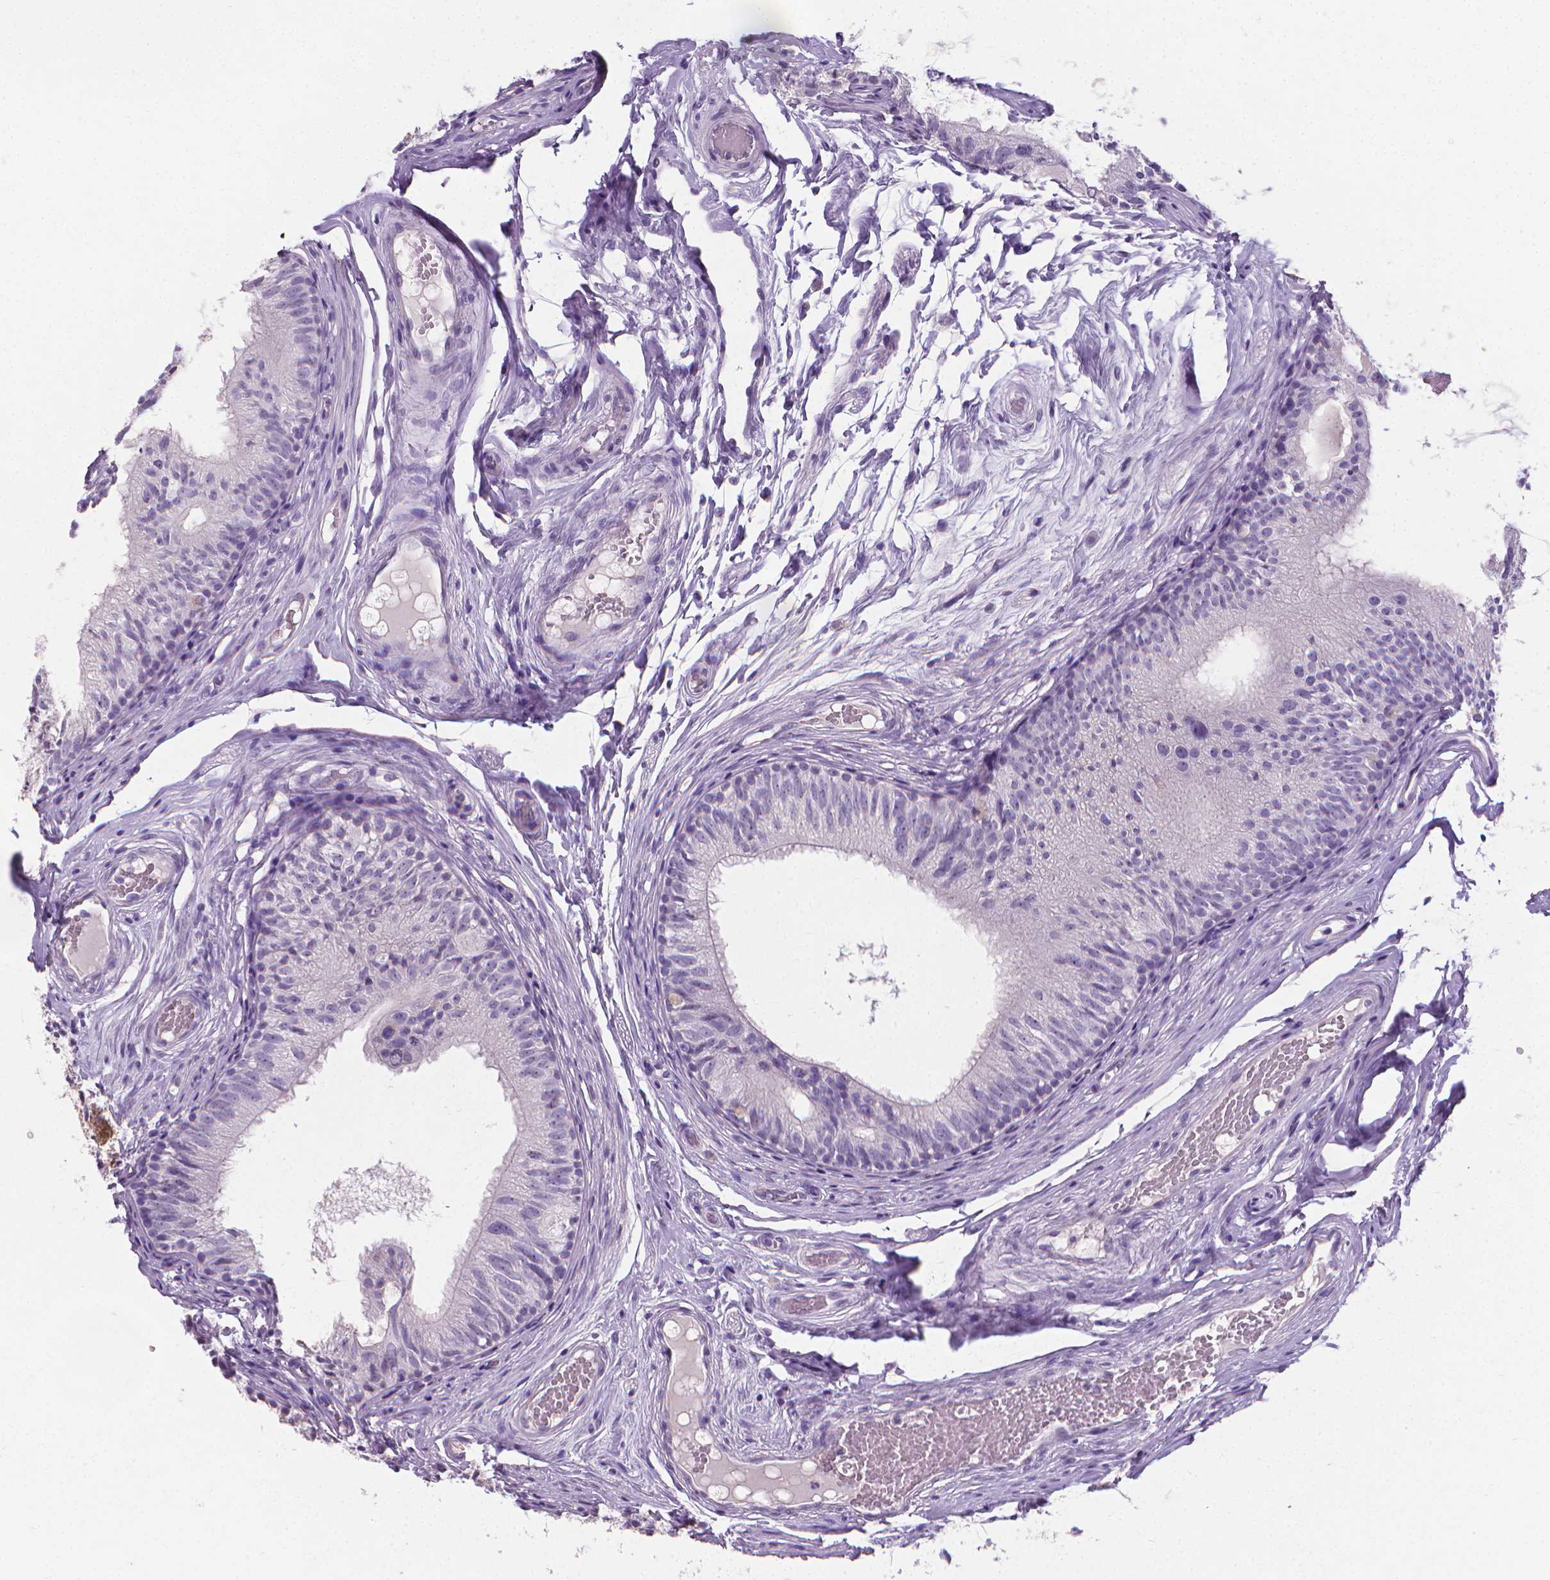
{"staining": {"intensity": "negative", "quantity": "none", "location": "none"}, "tissue": "epididymis", "cell_type": "Glandular cells", "image_type": "normal", "snomed": [{"axis": "morphology", "description": "Normal tissue, NOS"}, {"axis": "topography", "description": "Epididymis"}], "caption": "Histopathology image shows no protein positivity in glandular cells of benign epididymis.", "gene": "XPNPEP2", "patient": {"sex": "male", "age": 29}}